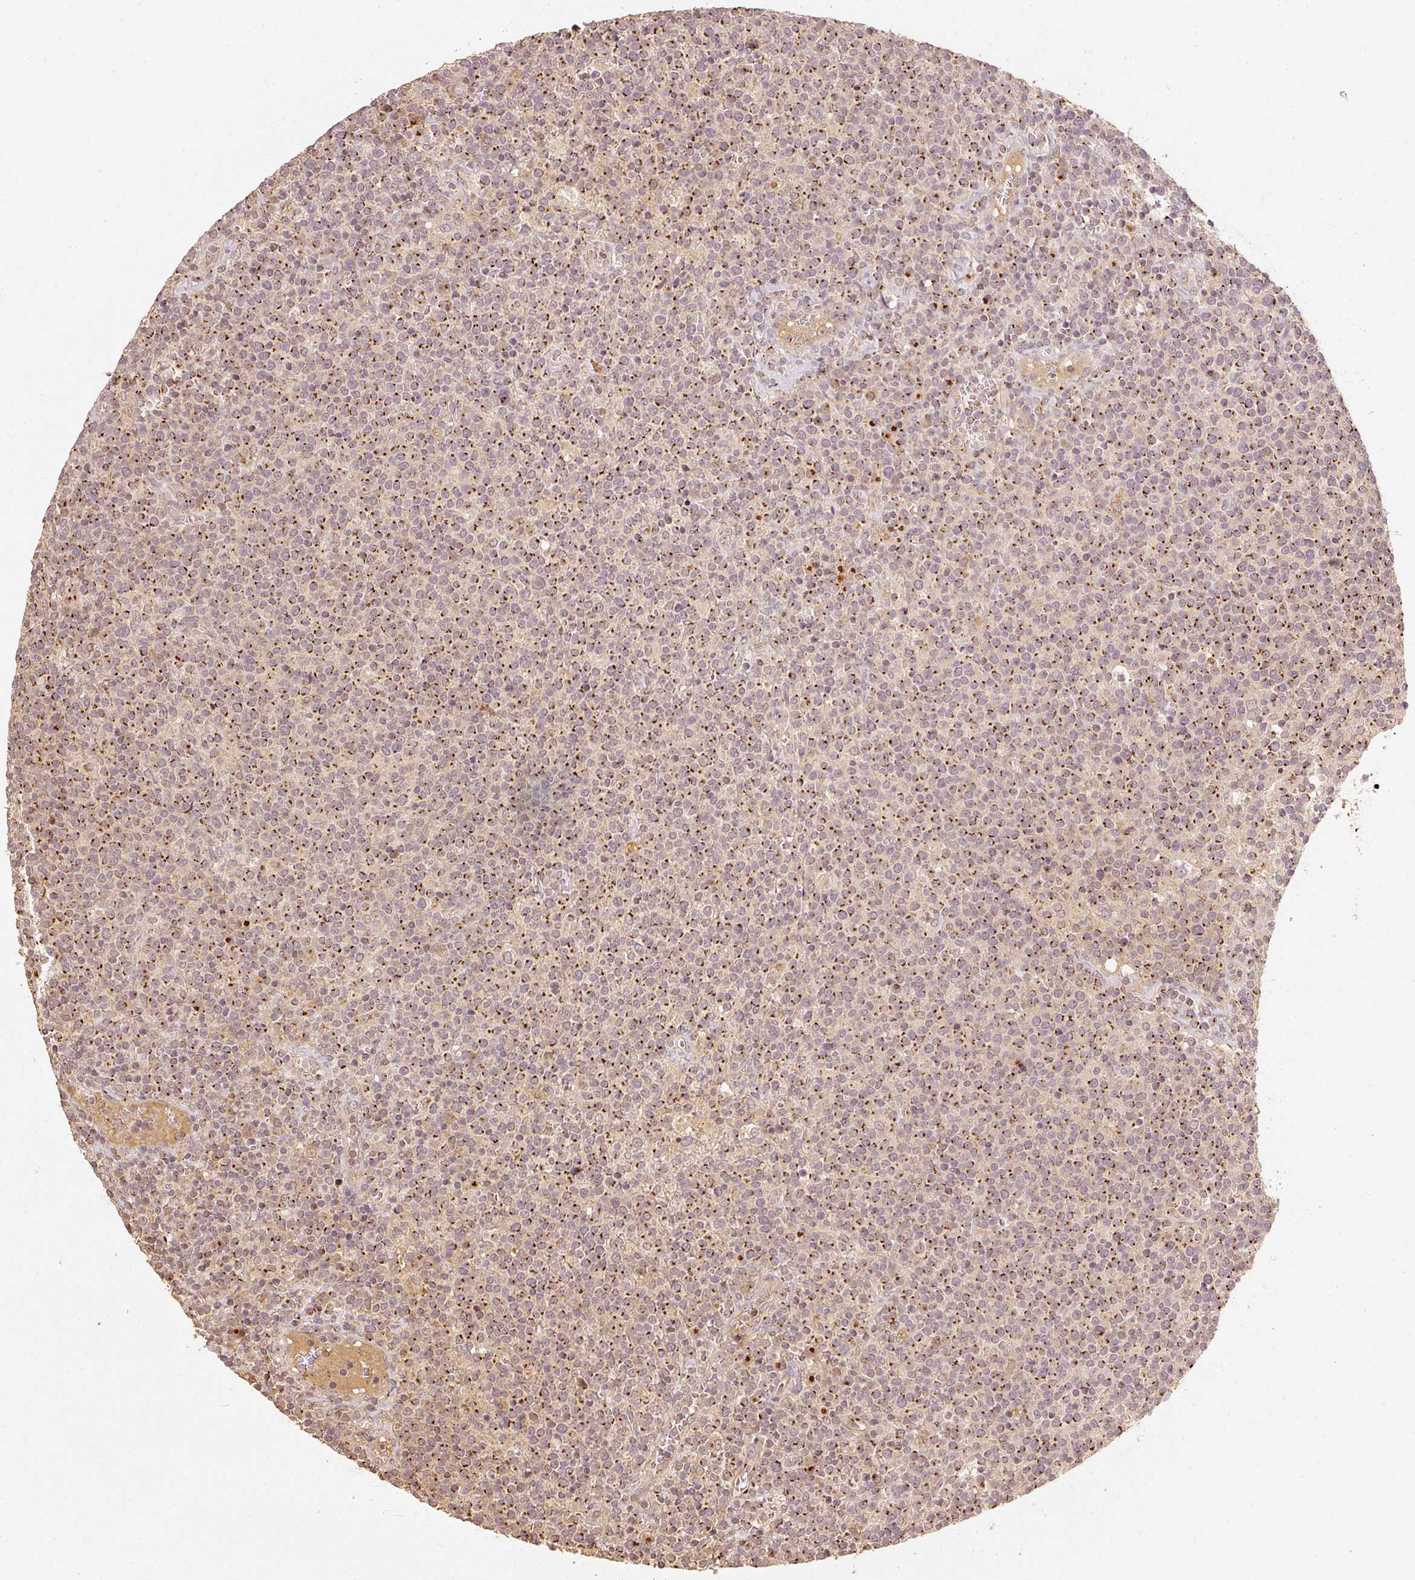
{"staining": {"intensity": "strong", "quantity": "25%-75%", "location": "cytoplasmic/membranous"}, "tissue": "lymphoma", "cell_type": "Tumor cells", "image_type": "cancer", "snomed": [{"axis": "morphology", "description": "Malignant lymphoma, non-Hodgkin's type, High grade"}, {"axis": "topography", "description": "Lymph node"}], "caption": "There is high levels of strong cytoplasmic/membranous expression in tumor cells of lymphoma, as demonstrated by immunohistochemical staining (brown color).", "gene": "FUT8", "patient": {"sex": "male", "age": 61}}